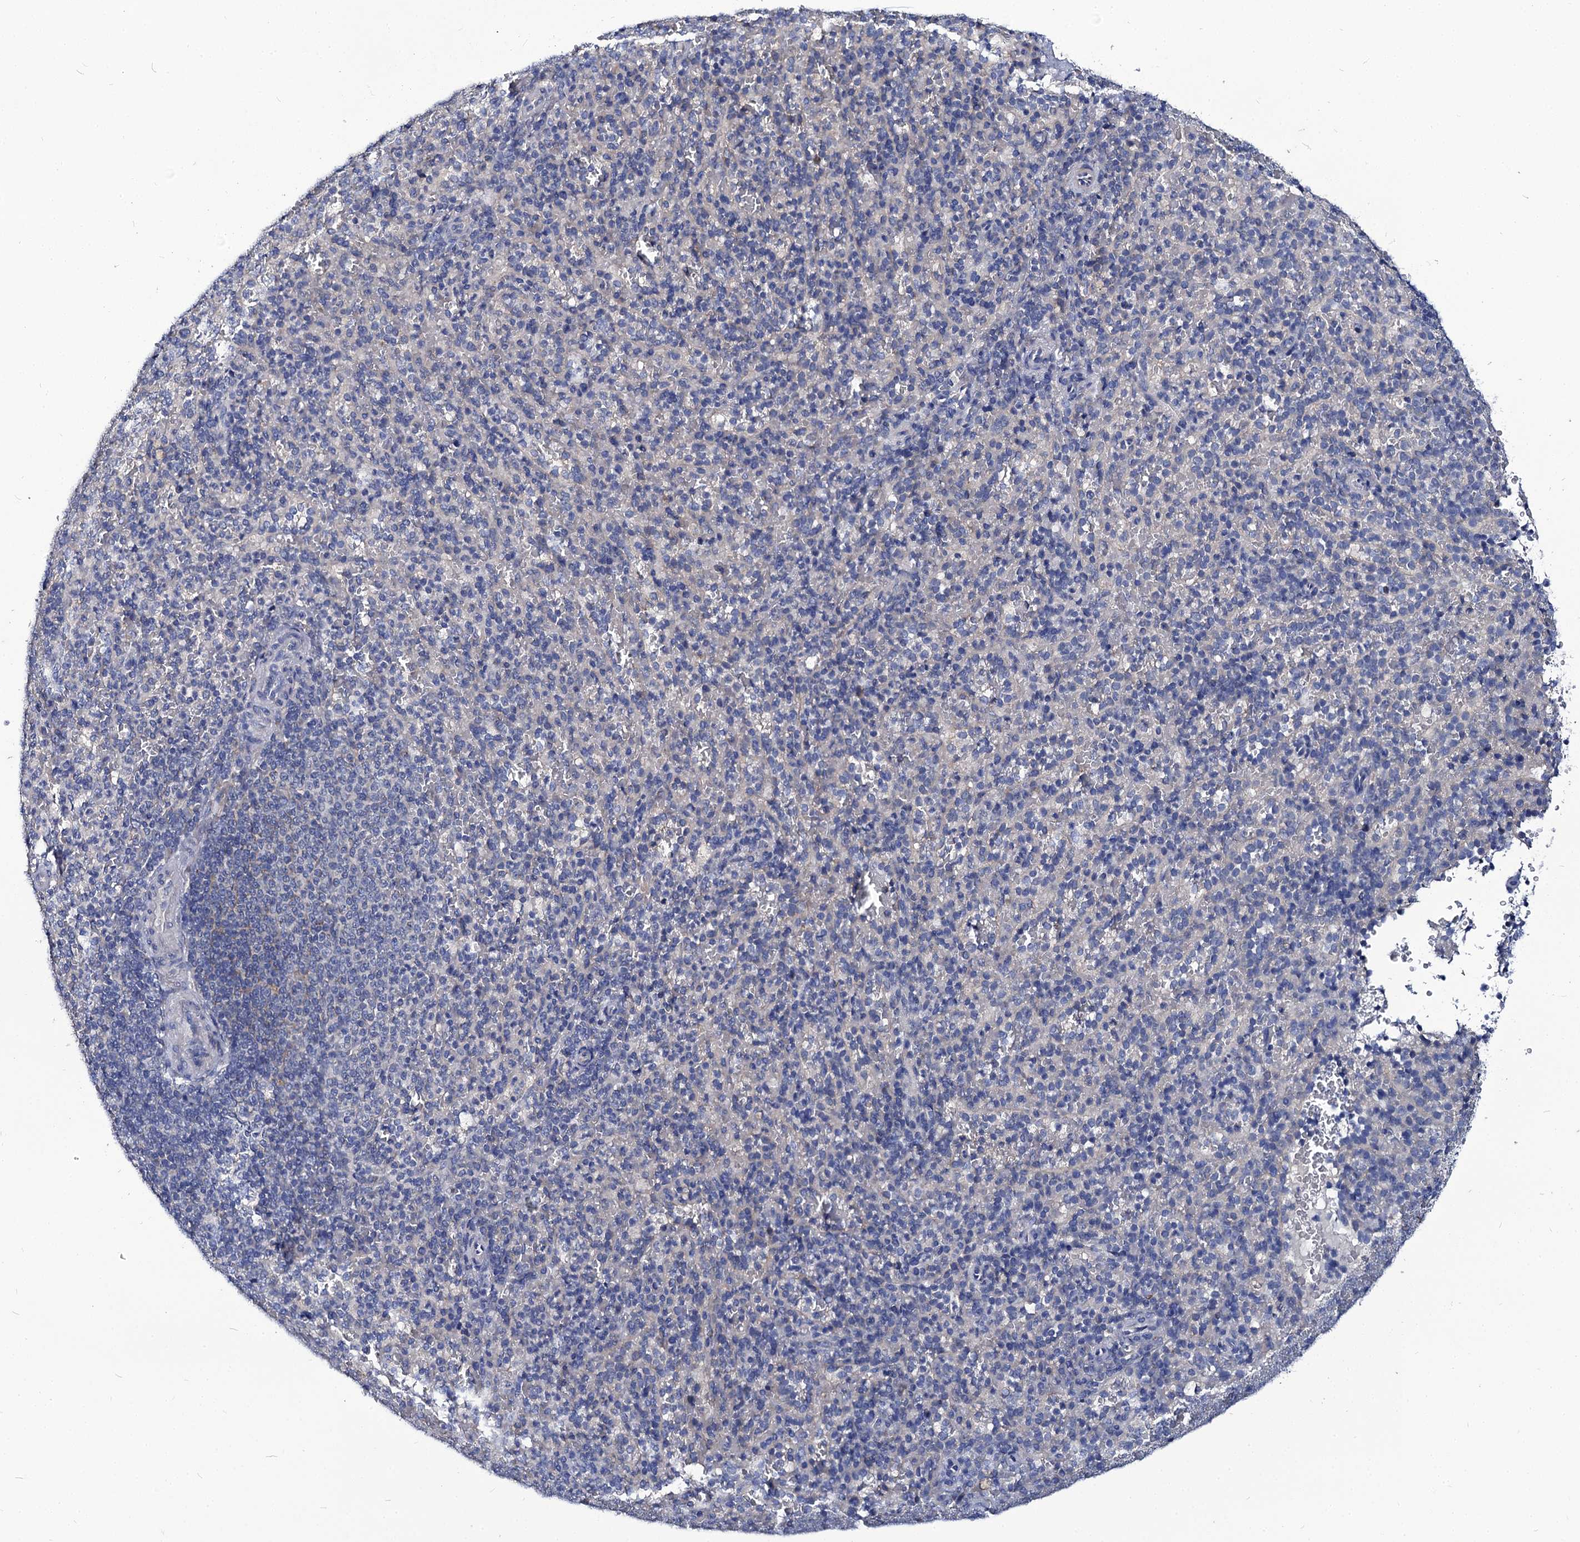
{"staining": {"intensity": "negative", "quantity": "none", "location": "none"}, "tissue": "spleen", "cell_type": "Cells in red pulp", "image_type": "normal", "snomed": [{"axis": "morphology", "description": "Normal tissue, NOS"}, {"axis": "topography", "description": "Spleen"}], "caption": "The histopathology image reveals no staining of cells in red pulp in benign spleen.", "gene": "PANX2", "patient": {"sex": "female", "age": 21}}